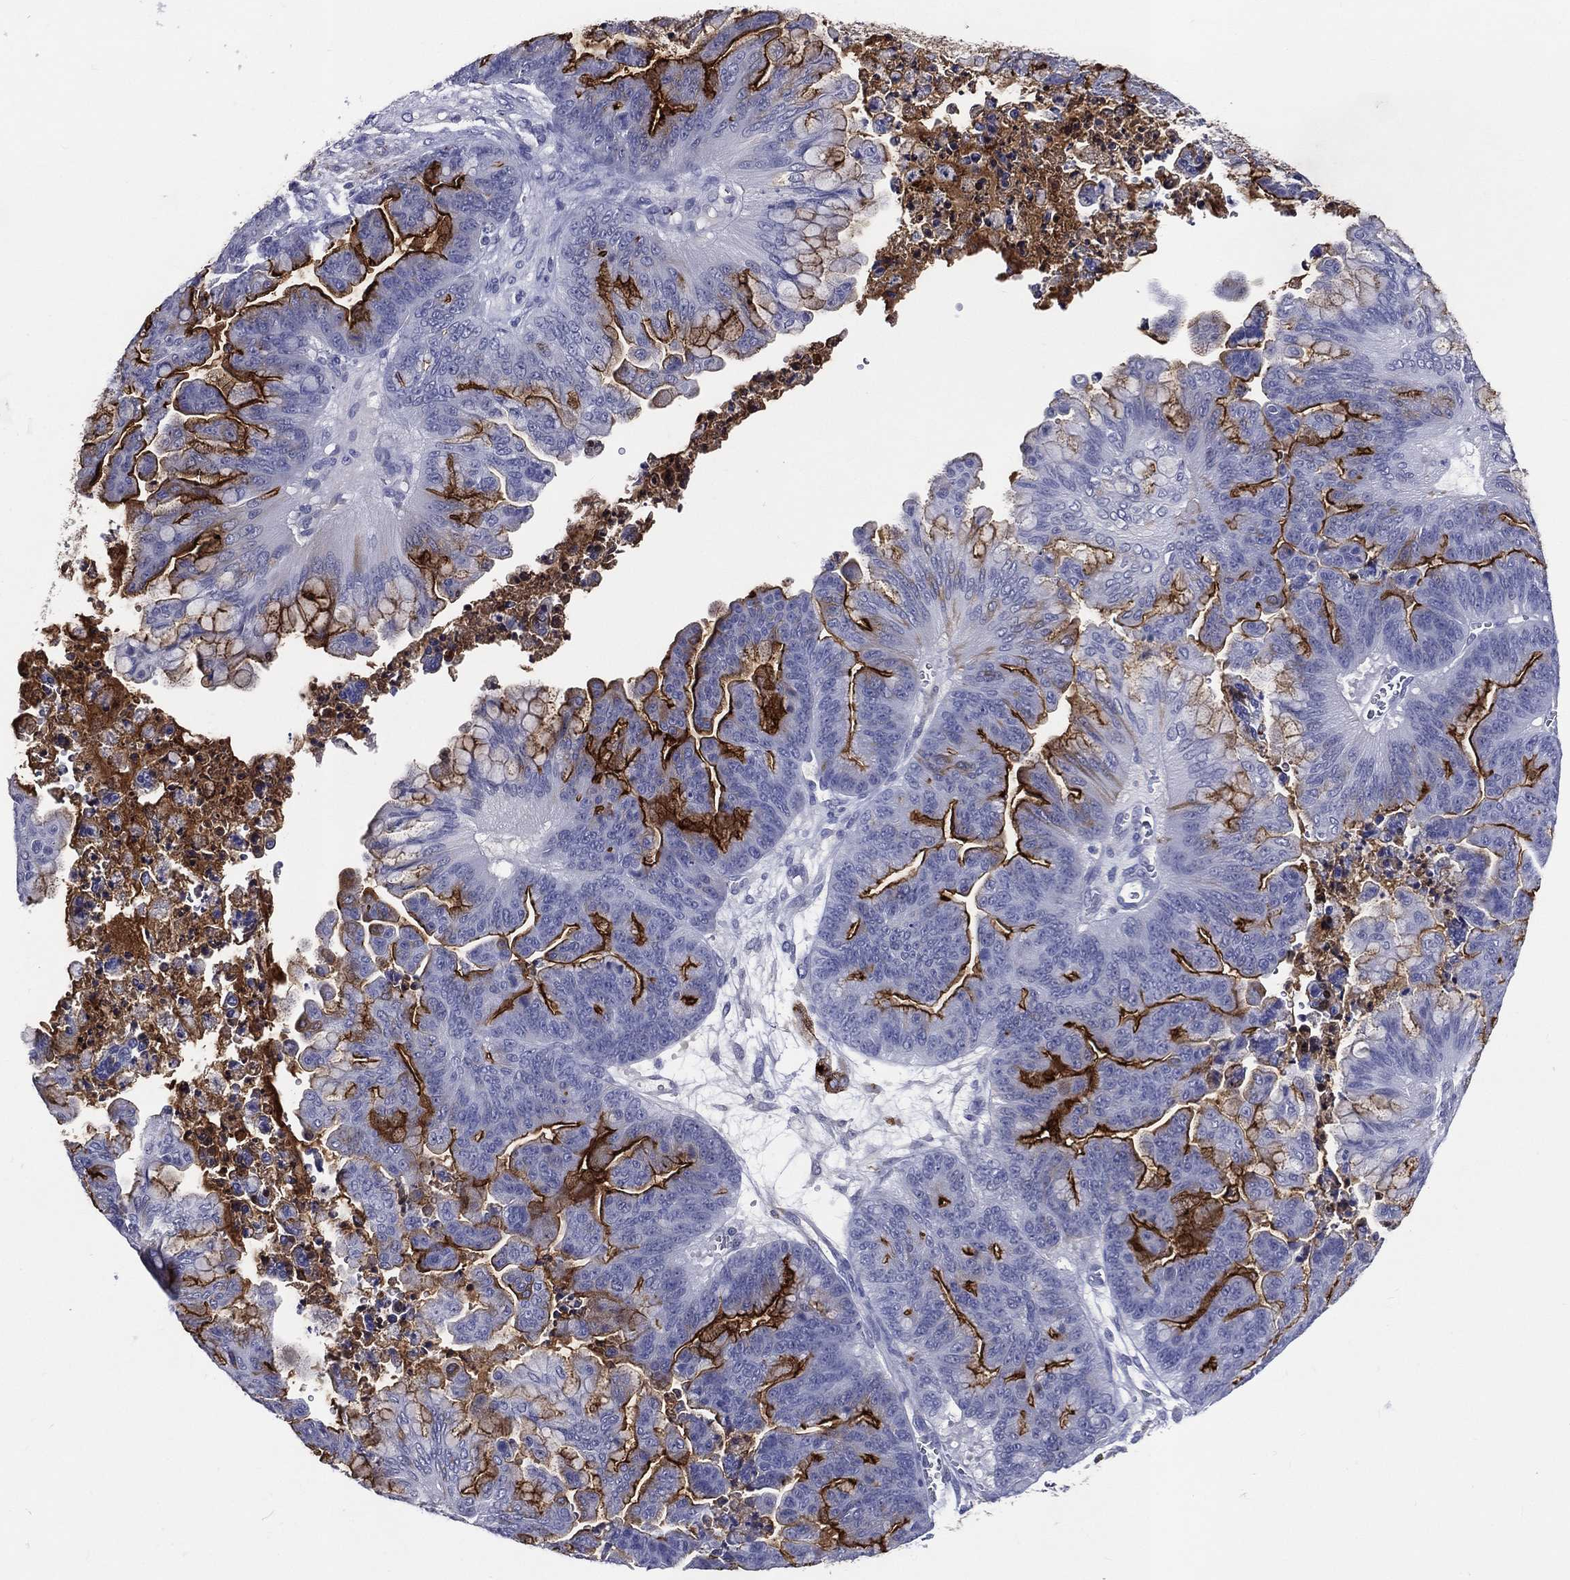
{"staining": {"intensity": "strong", "quantity": "<25%", "location": "cytoplasmic/membranous"}, "tissue": "ovarian cancer", "cell_type": "Tumor cells", "image_type": "cancer", "snomed": [{"axis": "morphology", "description": "Cystadenocarcinoma, mucinous, NOS"}, {"axis": "topography", "description": "Ovary"}], "caption": "Tumor cells exhibit strong cytoplasmic/membranous staining in approximately <25% of cells in ovarian cancer (mucinous cystadenocarcinoma). The protein is stained brown, and the nuclei are stained in blue (DAB (3,3'-diaminobenzidine) IHC with brightfield microscopy, high magnification).", "gene": "ACE2", "patient": {"sex": "female", "age": 67}}